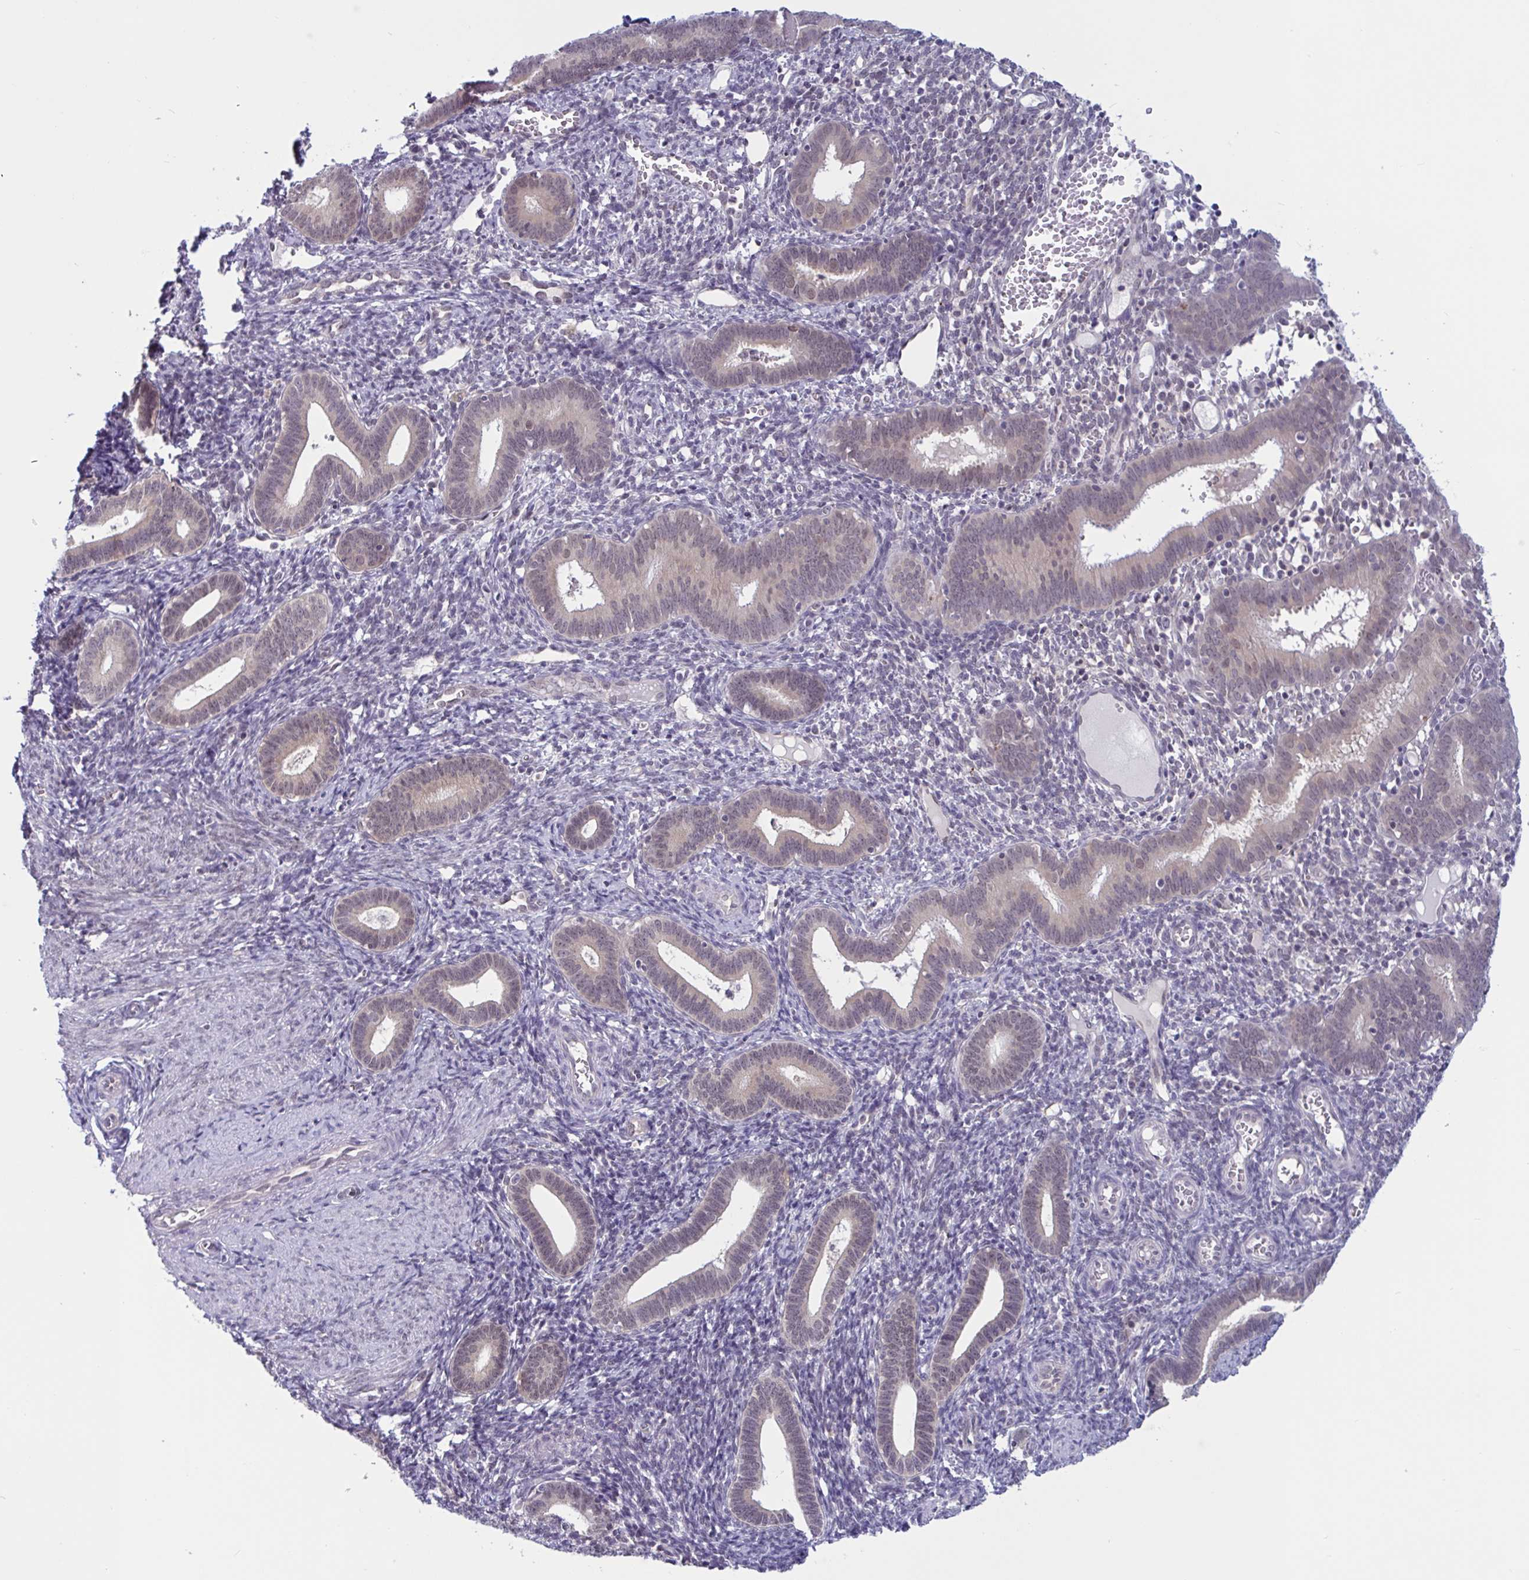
{"staining": {"intensity": "negative", "quantity": "none", "location": "none"}, "tissue": "endometrium", "cell_type": "Cells in endometrial stroma", "image_type": "normal", "snomed": [{"axis": "morphology", "description": "Normal tissue, NOS"}, {"axis": "topography", "description": "Endometrium"}], "caption": "Cells in endometrial stroma are negative for protein expression in unremarkable human endometrium. (Immunohistochemistry (ihc), brightfield microscopy, high magnification).", "gene": "TSN", "patient": {"sex": "female", "age": 41}}